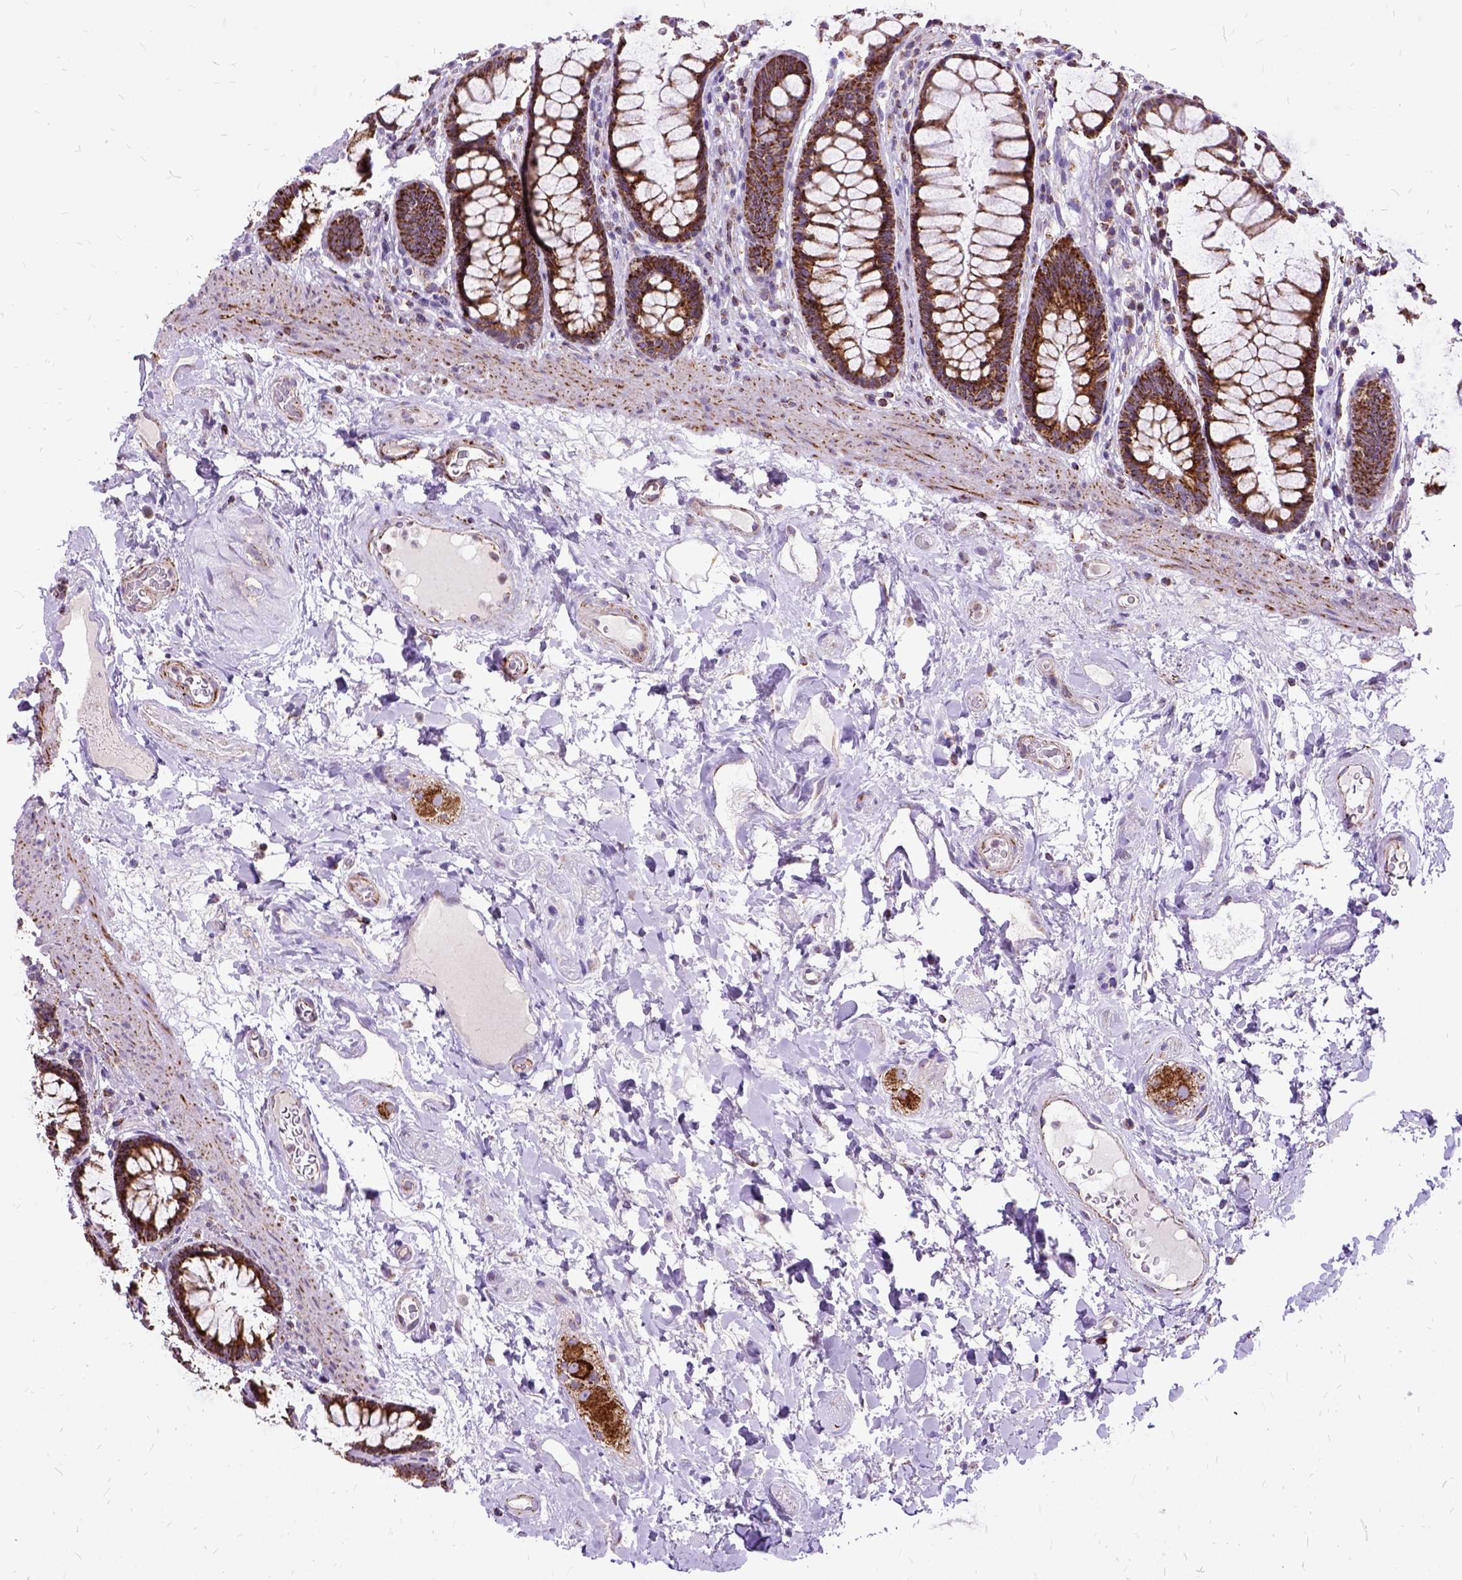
{"staining": {"intensity": "strong", "quantity": ">75%", "location": "cytoplasmic/membranous"}, "tissue": "rectum", "cell_type": "Glandular cells", "image_type": "normal", "snomed": [{"axis": "morphology", "description": "Normal tissue, NOS"}, {"axis": "topography", "description": "Rectum"}], "caption": "Immunohistochemistry photomicrograph of unremarkable human rectum stained for a protein (brown), which shows high levels of strong cytoplasmic/membranous positivity in approximately >75% of glandular cells.", "gene": "OXCT1", "patient": {"sex": "male", "age": 72}}